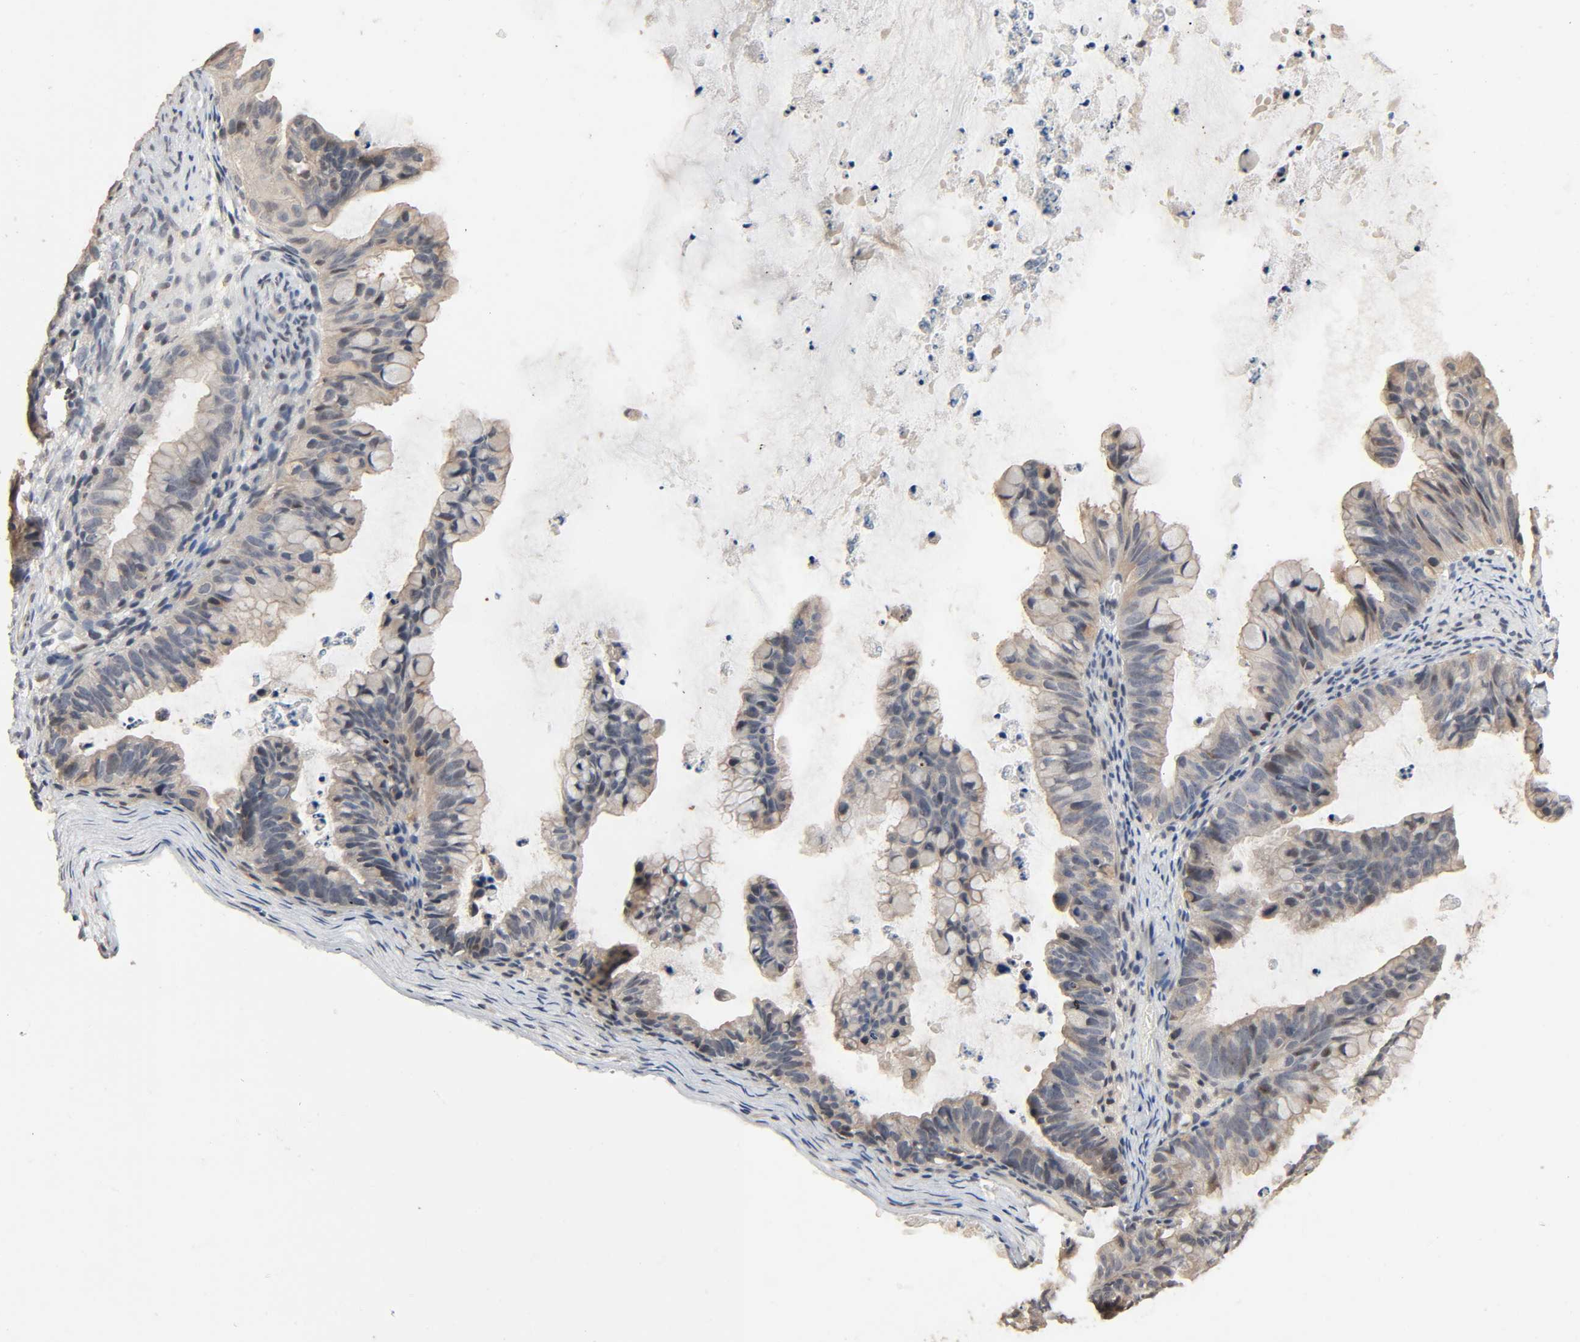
{"staining": {"intensity": "weak", "quantity": "25%-75%", "location": "cytoplasmic/membranous"}, "tissue": "ovarian cancer", "cell_type": "Tumor cells", "image_type": "cancer", "snomed": [{"axis": "morphology", "description": "Cystadenocarcinoma, mucinous, NOS"}, {"axis": "topography", "description": "Ovary"}], "caption": "Immunohistochemistry (IHC) histopathology image of human ovarian cancer (mucinous cystadenocarcinoma) stained for a protein (brown), which demonstrates low levels of weak cytoplasmic/membranous staining in approximately 25%-75% of tumor cells.", "gene": "MAGEA8", "patient": {"sex": "female", "age": 36}}